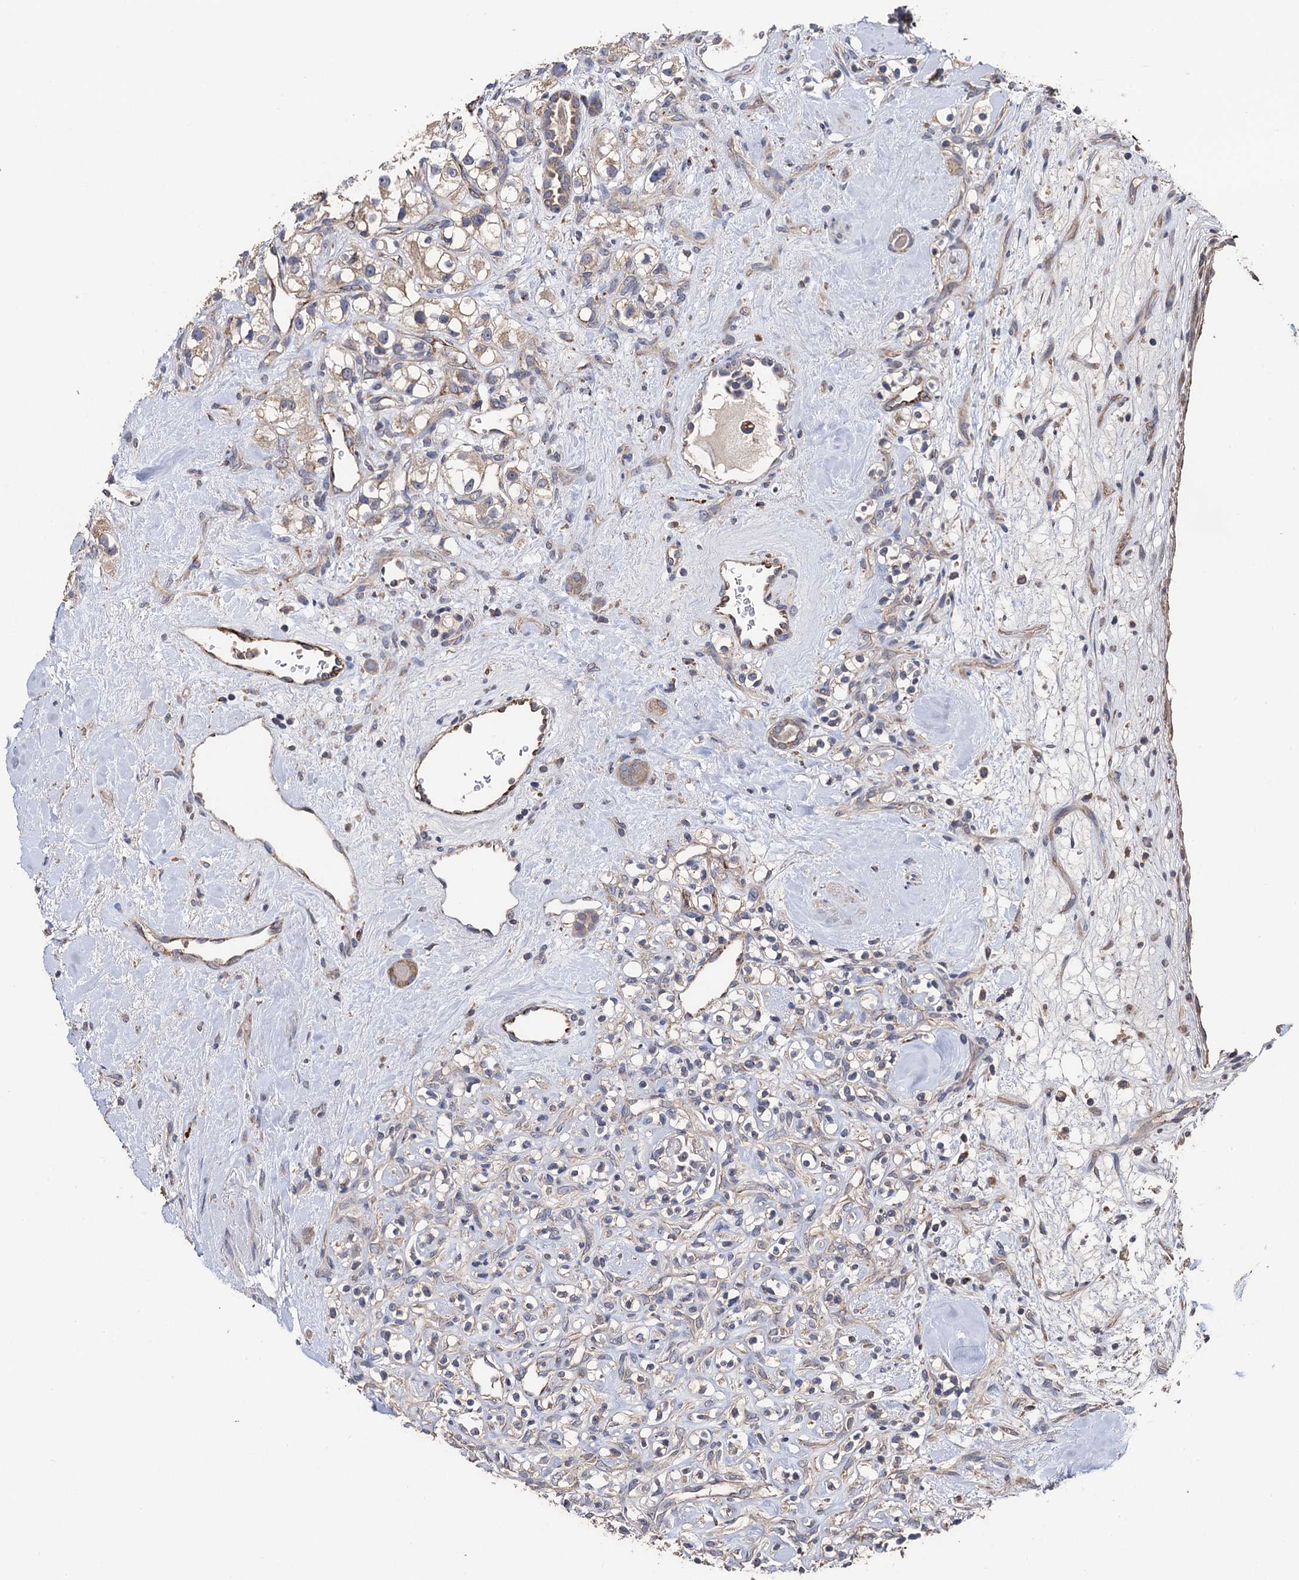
{"staining": {"intensity": "weak", "quantity": "<25%", "location": "cytoplasmic/membranous"}, "tissue": "renal cancer", "cell_type": "Tumor cells", "image_type": "cancer", "snomed": [{"axis": "morphology", "description": "Adenocarcinoma, NOS"}, {"axis": "topography", "description": "Kidney"}], "caption": "Renal cancer was stained to show a protein in brown. There is no significant expression in tumor cells.", "gene": "PPTC7", "patient": {"sex": "male", "age": 77}}